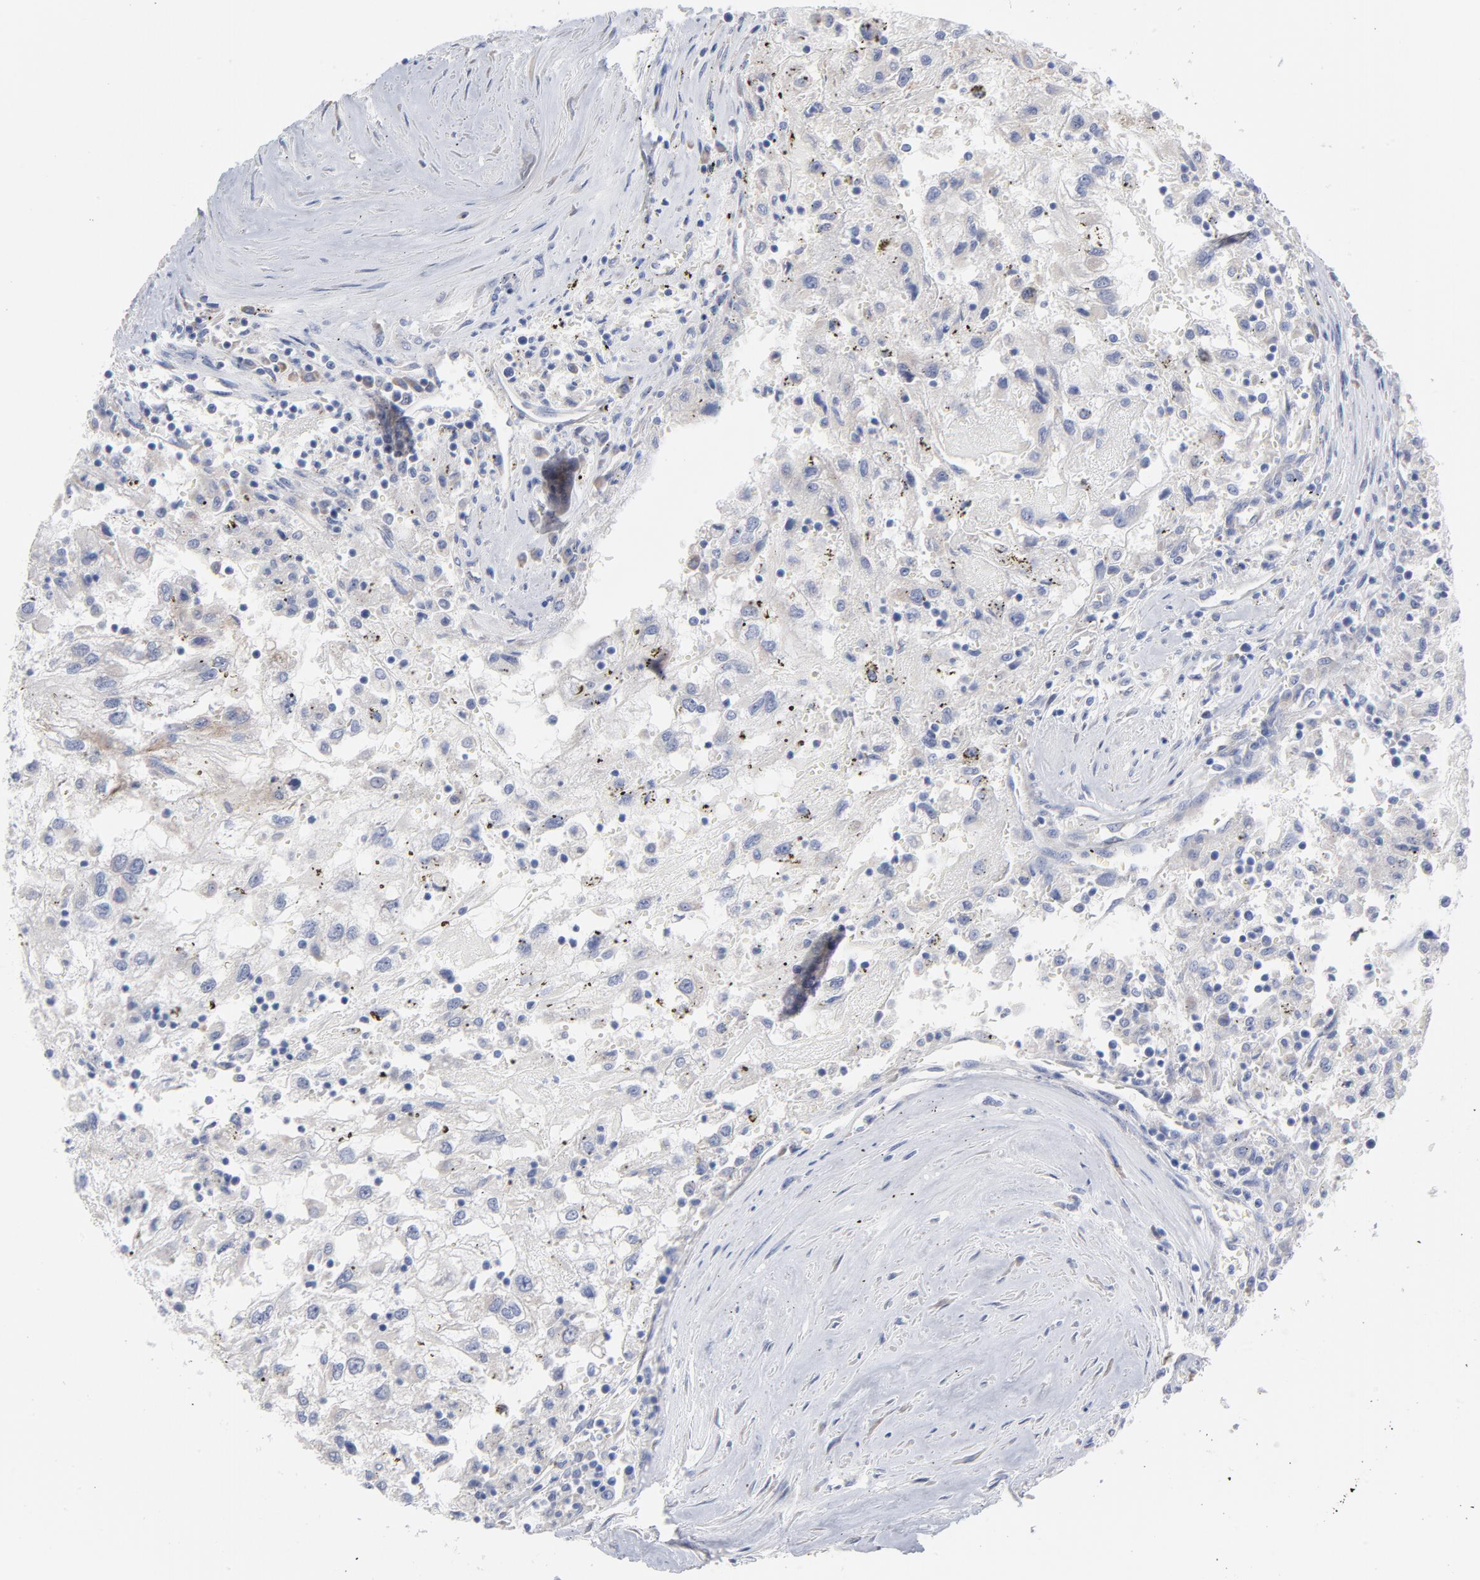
{"staining": {"intensity": "weak", "quantity": "<25%", "location": "cytoplasmic/membranous"}, "tissue": "renal cancer", "cell_type": "Tumor cells", "image_type": "cancer", "snomed": [{"axis": "morphology", "description": "Normal tissue, NOS"}, {"axis": "morphology", "description": "Adenocarcinoma, NOS"}, {"axis": "topography", "description": "Kidney"}], "caption": "A photomicrograph of renal cancer stained for a protein displays no brown staining in tumor cells.", "gene": "CPE", "patient": {"sex": "male", "age": 71}}